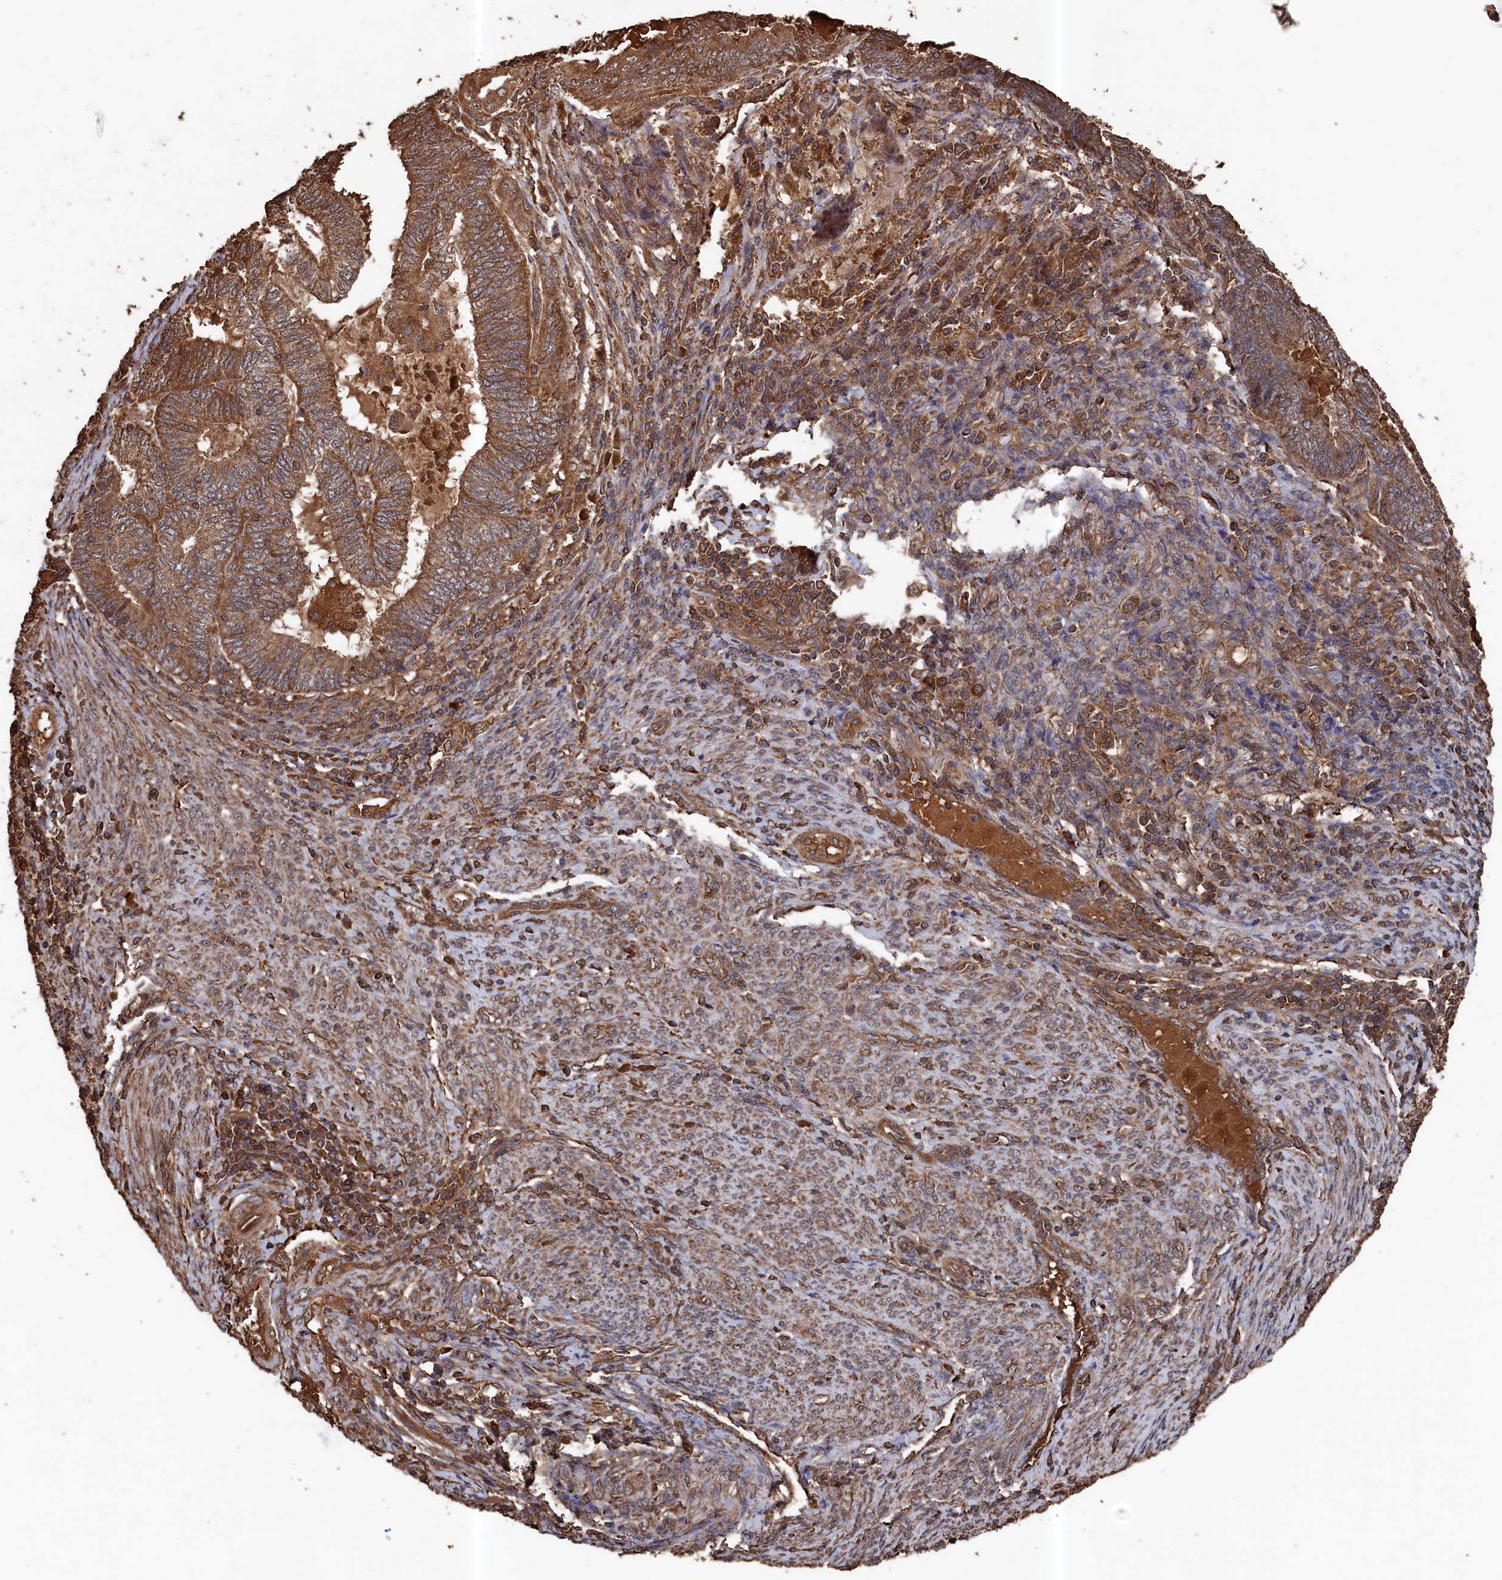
{"staining": {"intensity": "strong", "quantity": ">75%", "location": "cytoplasmic/membranous"}, "tissue": "endometrial cancer", "cell_type": "Tumor cells", "image_type": "cancer", "snomed": [{"axis": "morphology", "description": "Adenocarcinoma, NOS"}, {"axis": "topography", "description": "Uterus"}, {"axis": "topography", "description": "Endometrium"}], "caption": "High-magnification brightfield microscopy of endometrial adenocarcinoma stained with DAB (brown) and counterstained with hematoxylin (blue). tumor cells exhibit strong cytoplasmic/membranous expression is appreciated in approximately>75% of cells.", "gene": "SNX33", "patient": {"sex": "female", "age": 70}}